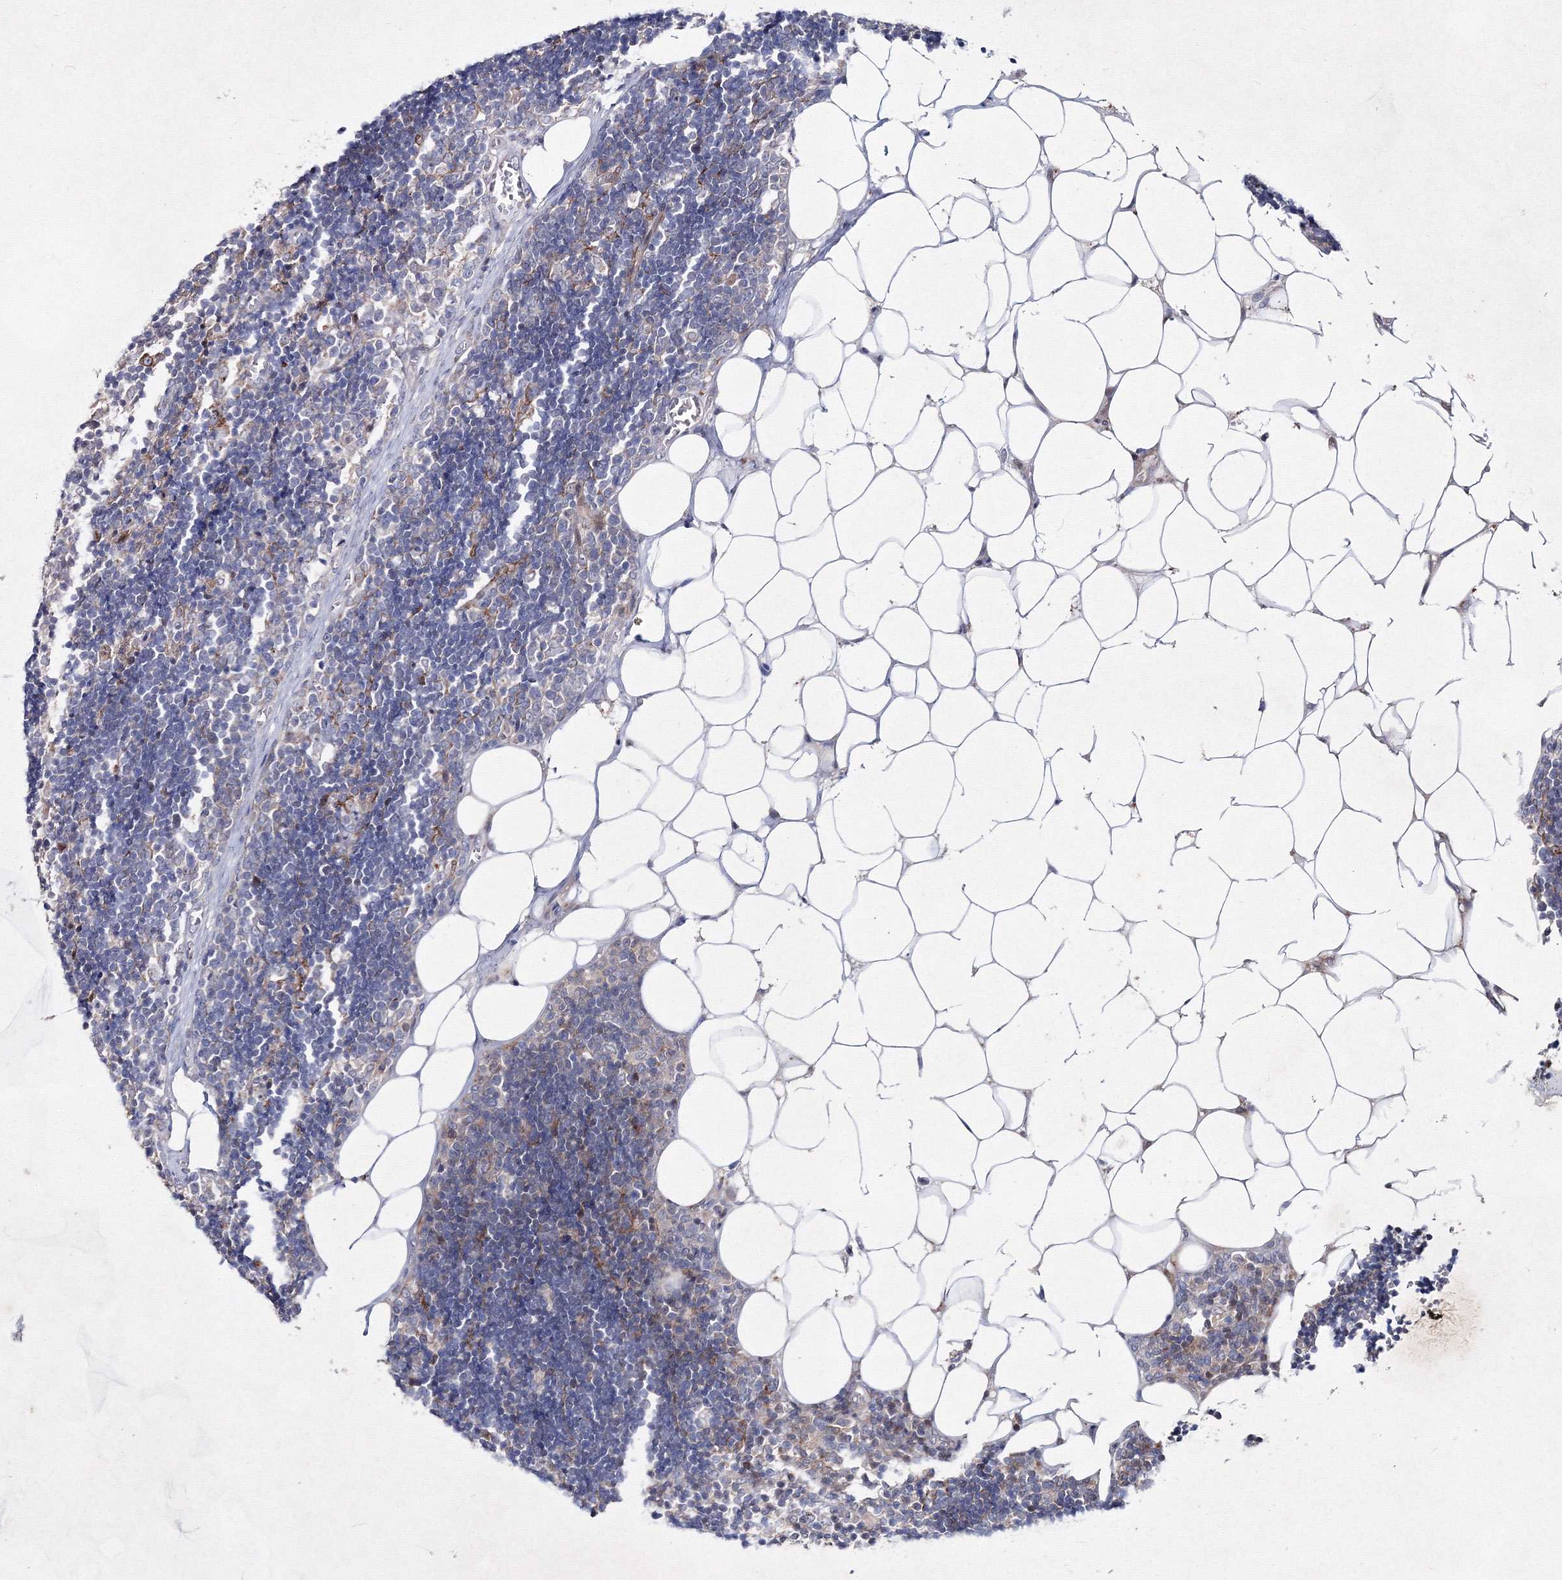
{"staining": {"intensity": "negative", "quantity": "none", "location": "none"}, "tissue": "lymph node", "cell_type": "Germinal center cells", "image_type": "normal", "snomed": [{"axis": "morphology", "description": "Normal tissue, NOS"}, {"axis": "topography", "description": "Lymph node"}], "caption": "Micrograph shows no protein positivity in germinal center cells of benign lymph node. Nuclei are stained in blue.", "gene": "SMIM29", "patient": {"sex": "male", "age": 33}}